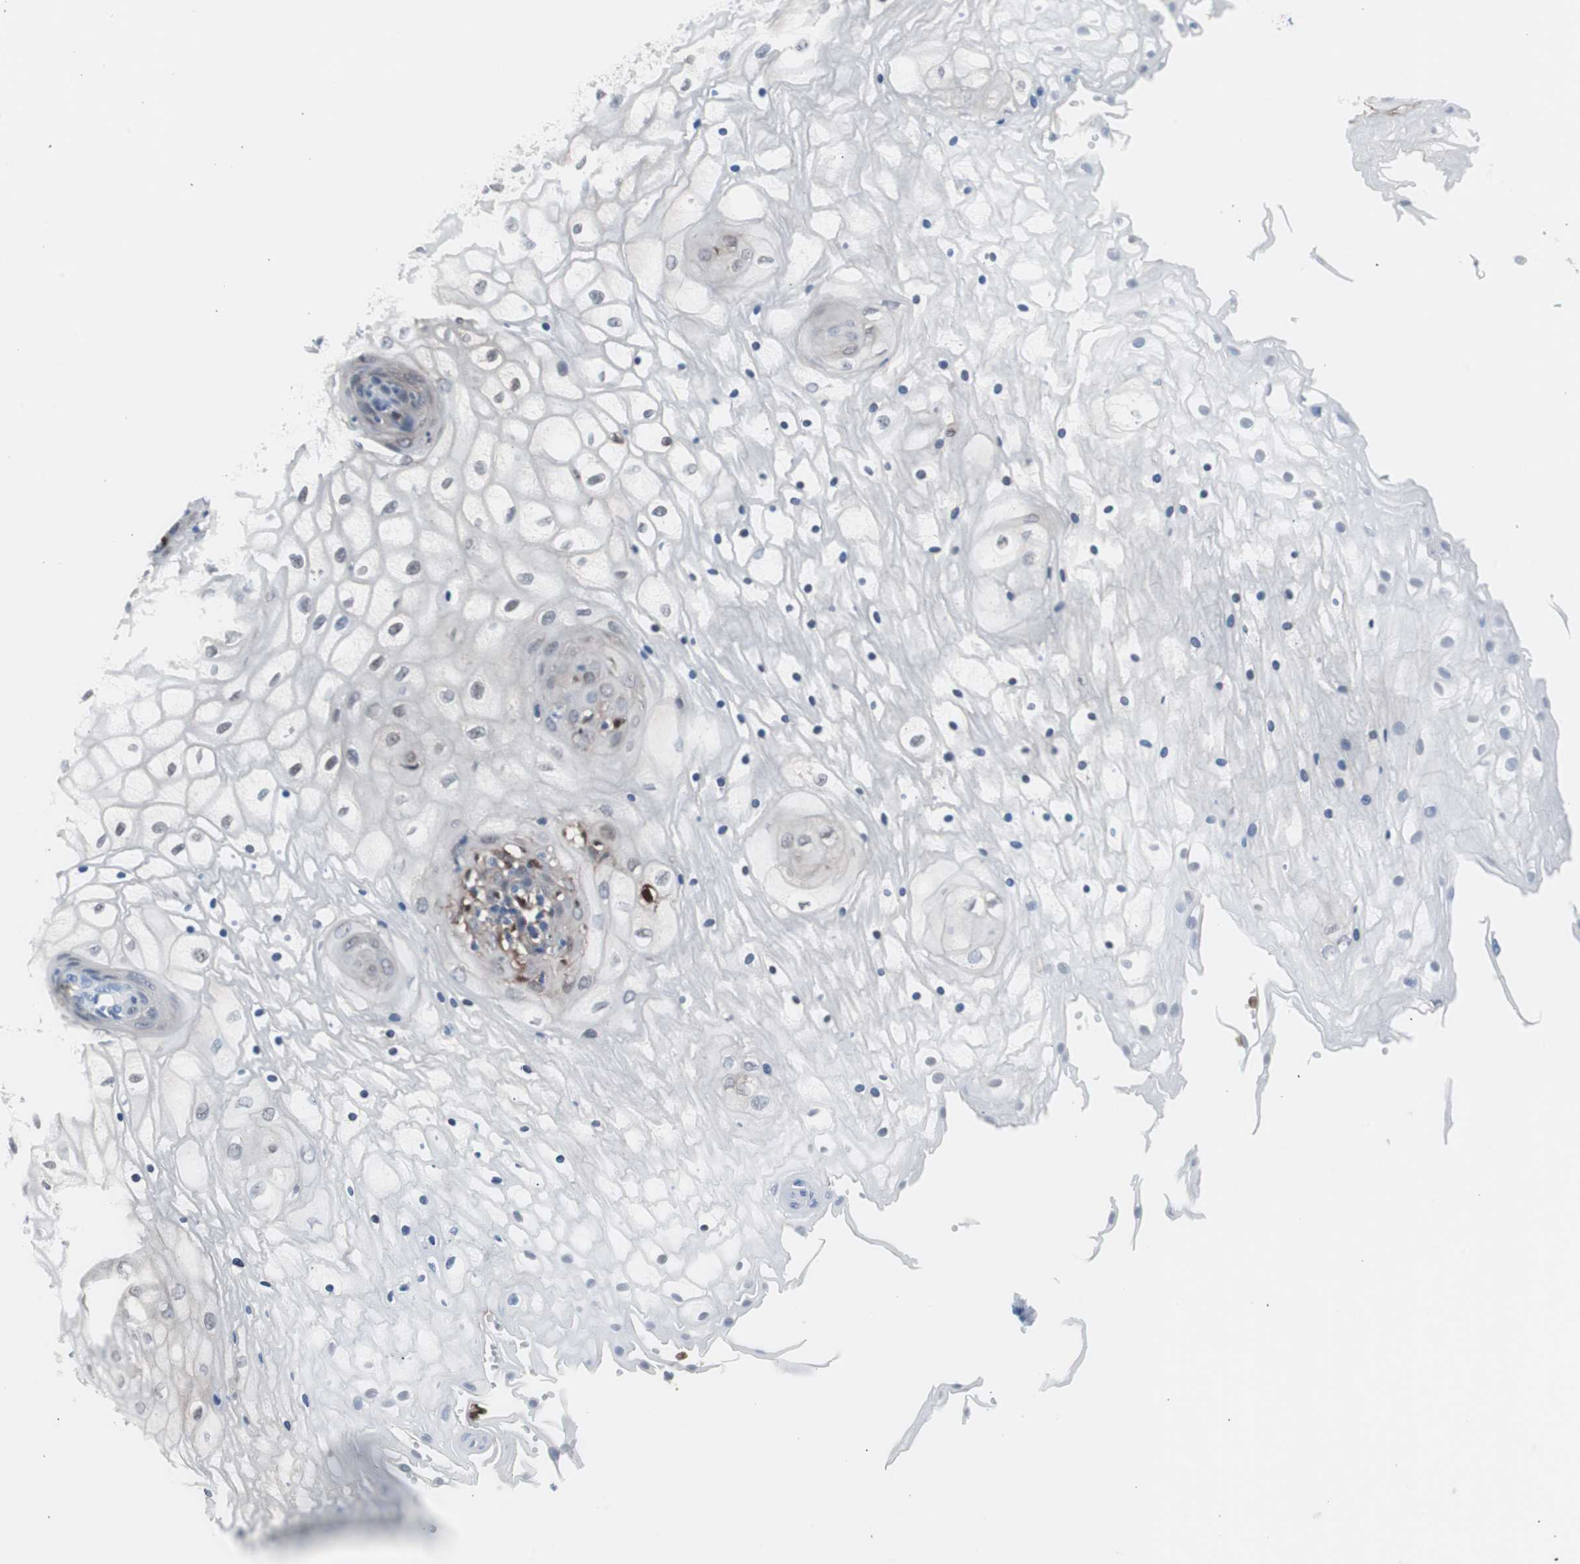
{"staining": {"intensity": "moderate", "quantity": "<25%", "location": "cytoplasmic/membranous"}, "tissue": "vagina", "cell_type": "Squamous epithelial cells", "image_type": "normal", "snomed": [{"axis": "morphology", "description": "Normal tissue, NOS"}, {"axis": "topography", "description": "Vagina"}], "caption": "Squamous epithelial cells show low levels of moderate cytoplasmic/membranous staining in about <25% of cells in normal vagina. Using DAB (3,3'-diaminobenzidine) (brown) and hematoxylin (blue) stains, captured at high magnification using brightfield microscopy.", "gene": "SYK", "patient": {"sex": "female", "age": 34}}